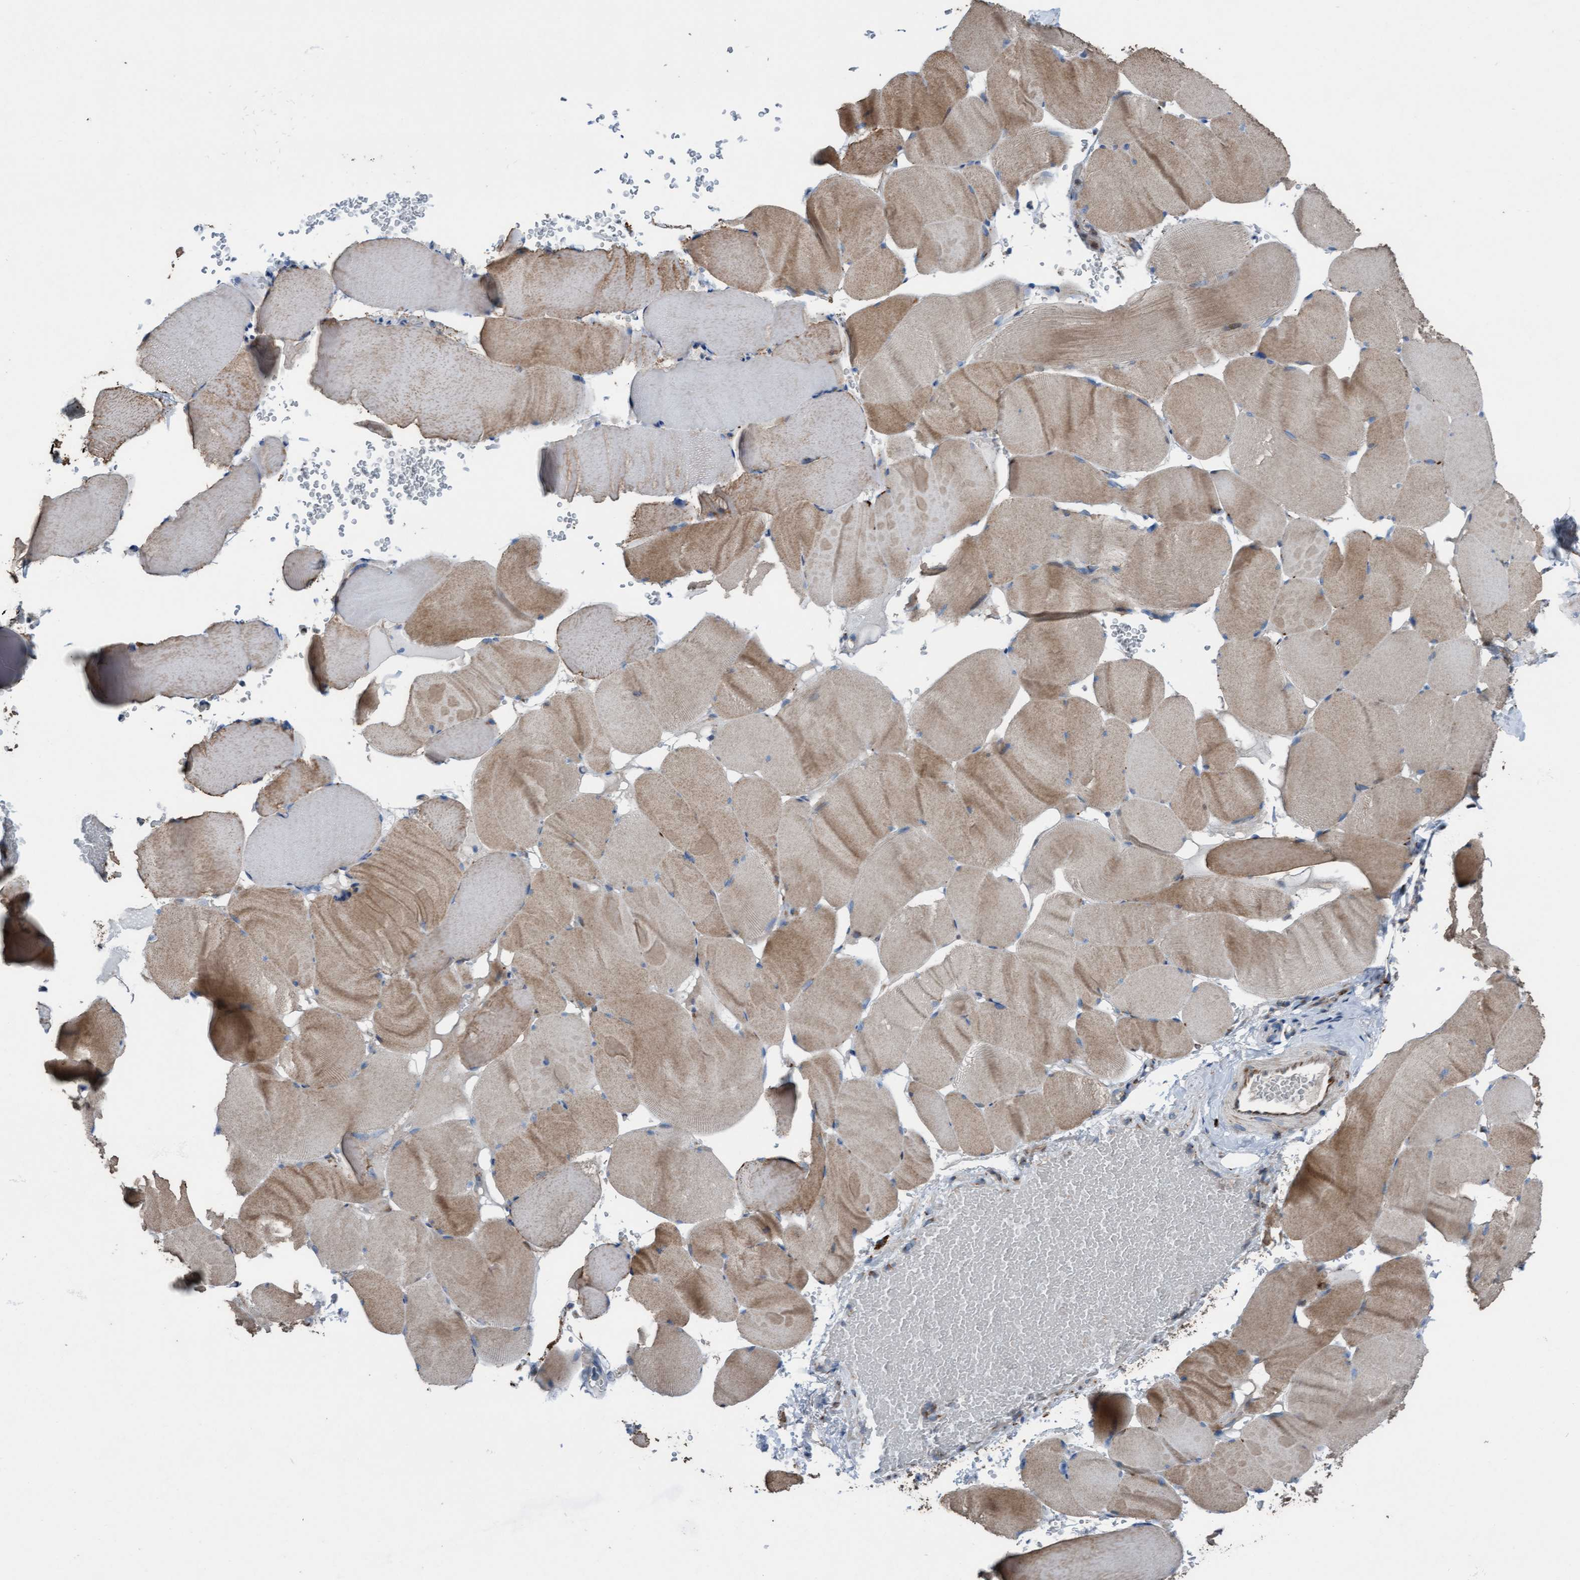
{"staining": {"intensity": "weak", "quantity": ">75%", "location": "cytoplasmic/membranous"}, "tissue": "skeletal muscle", "cell_type": "Myocytes", "image_type": "normal", "snomed": [{"axis": "morphology", "description": "Normal tissue, NOS"}, {"axis": "topography", "description": "Skeletal muscle"}], "caption": "Protein expression analysis of unremarkable human skeletal muscle reveals weak cytoplasmic/membranous positivity in approximately >75% of myocytes.", "gene": "KLHL26", "patient": {"sex": "male", "age": 62}}